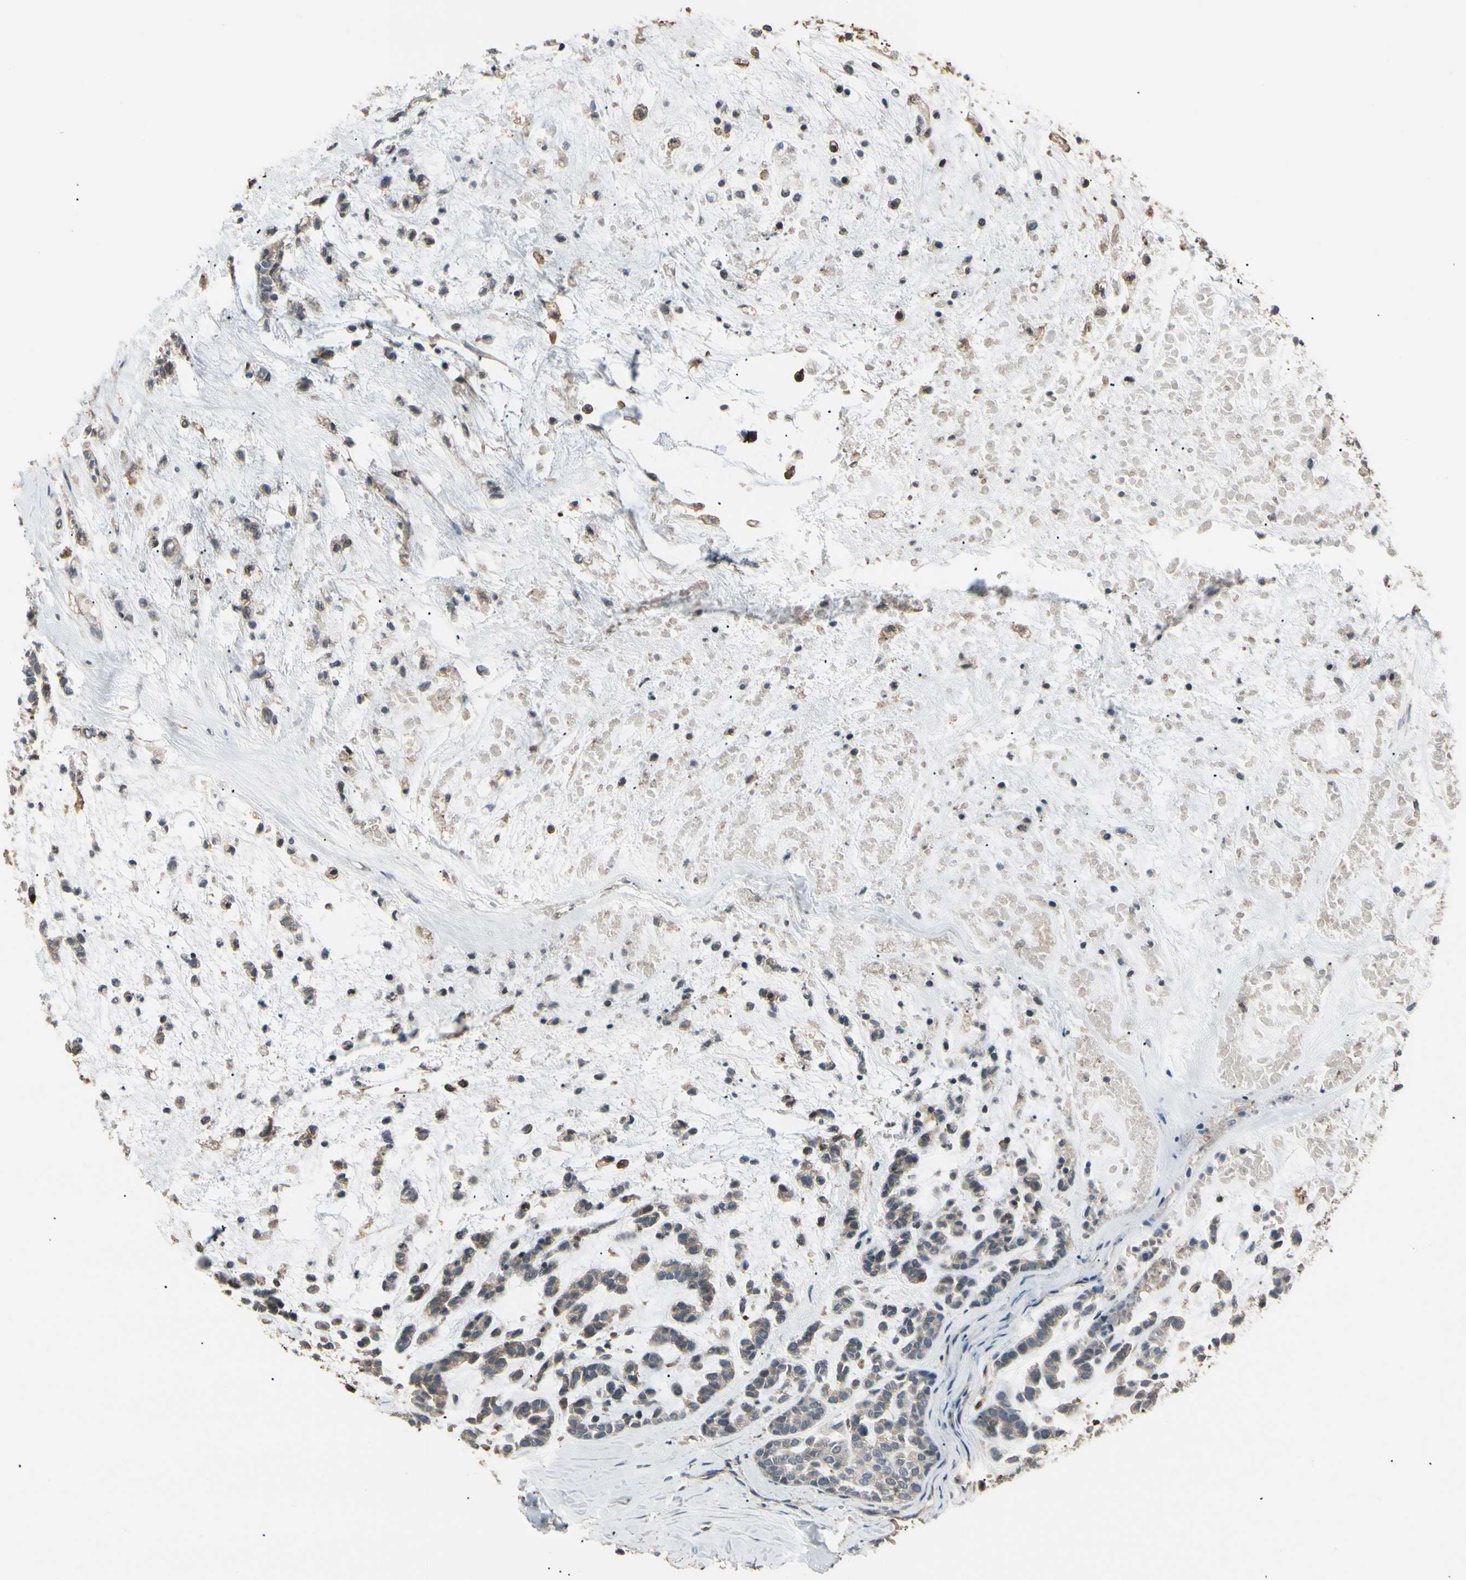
{"staining": {"intensity": "weak", "quantity": ">75%", "location": "cytoplasmic/membranous"}, "tissue": "head and neck cancer", "cell_type": "Tumor cells", "image_type": "cancer", "snomed": [{"axis": "morphology", "description": "Adenocarcinoma, NOS"}, {"axis": "morphology", "description": "Adenoma, NOS"}, {"axis": "topography", "description": "Head-Neck"}], "caption": "Immunohistochemistry image of human adenocarcinoma (head and neck) stained for a protein (brown), which exhibits low levels of weak cytoplasmic/membranous positivity in about >75% of tumor cells.", "gene": "MAPK13", "patient": {"sex": "female", "age": 55}}